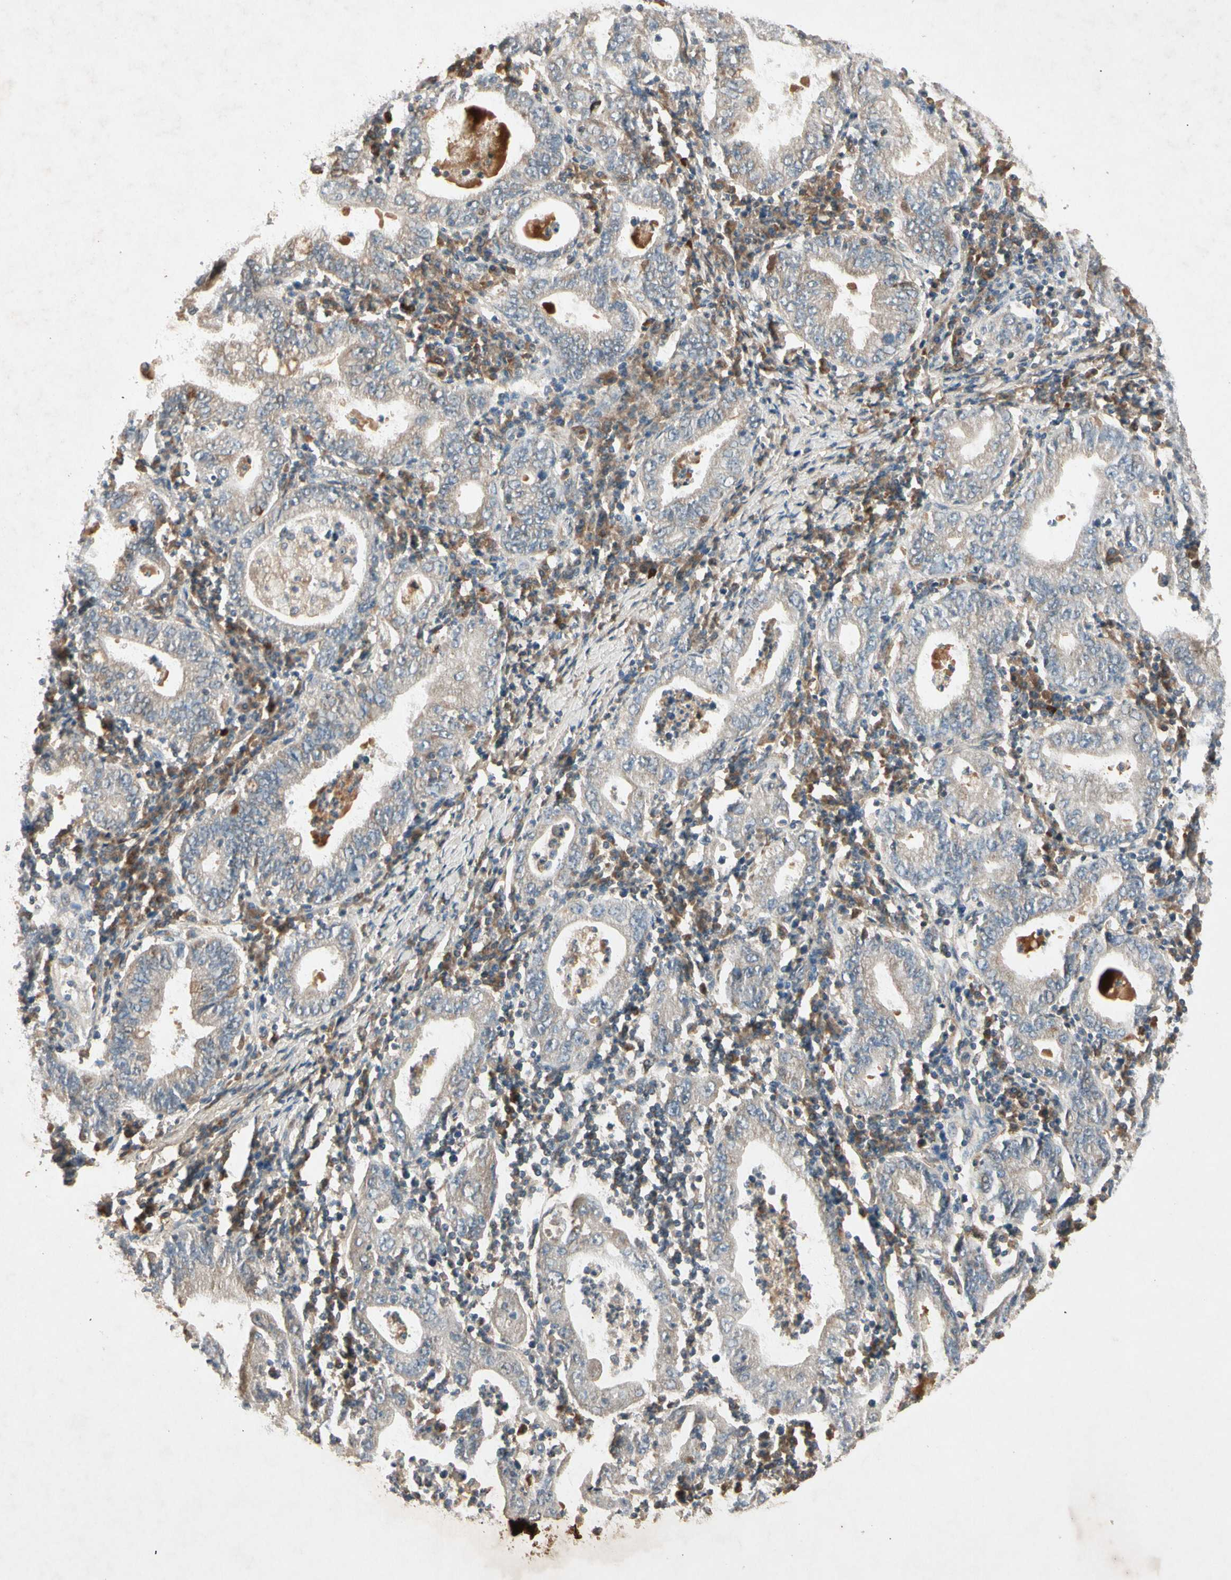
{"staining": {"intensity": "weak", "quantity": "<25%", "location": "cytoplasmic/membranous"}, "tissue": "stomach cancer", "cell_type": "Tumor cells", "image_type": "cancer", "snomed": [{"axis": "morphology", "description": "Normal tissue, NOS"}, {"axis": "morphology", "description": "Adenocarcinoma, NOS"}, {"axis": "topography", "description": "Esophagus"}, {"axis": "topography", "description": "Stomach, upper"}, {"axis": "topography", "description": "Peripheral nerve tissue"}], "caption": "DAB immunohistochemical staining of human stomach cancer (adenocarcinoma) reveals no significant positivity in tumor cells.", "gene": "GPLD1", "patient": {"sex": "male", "age": 62}}